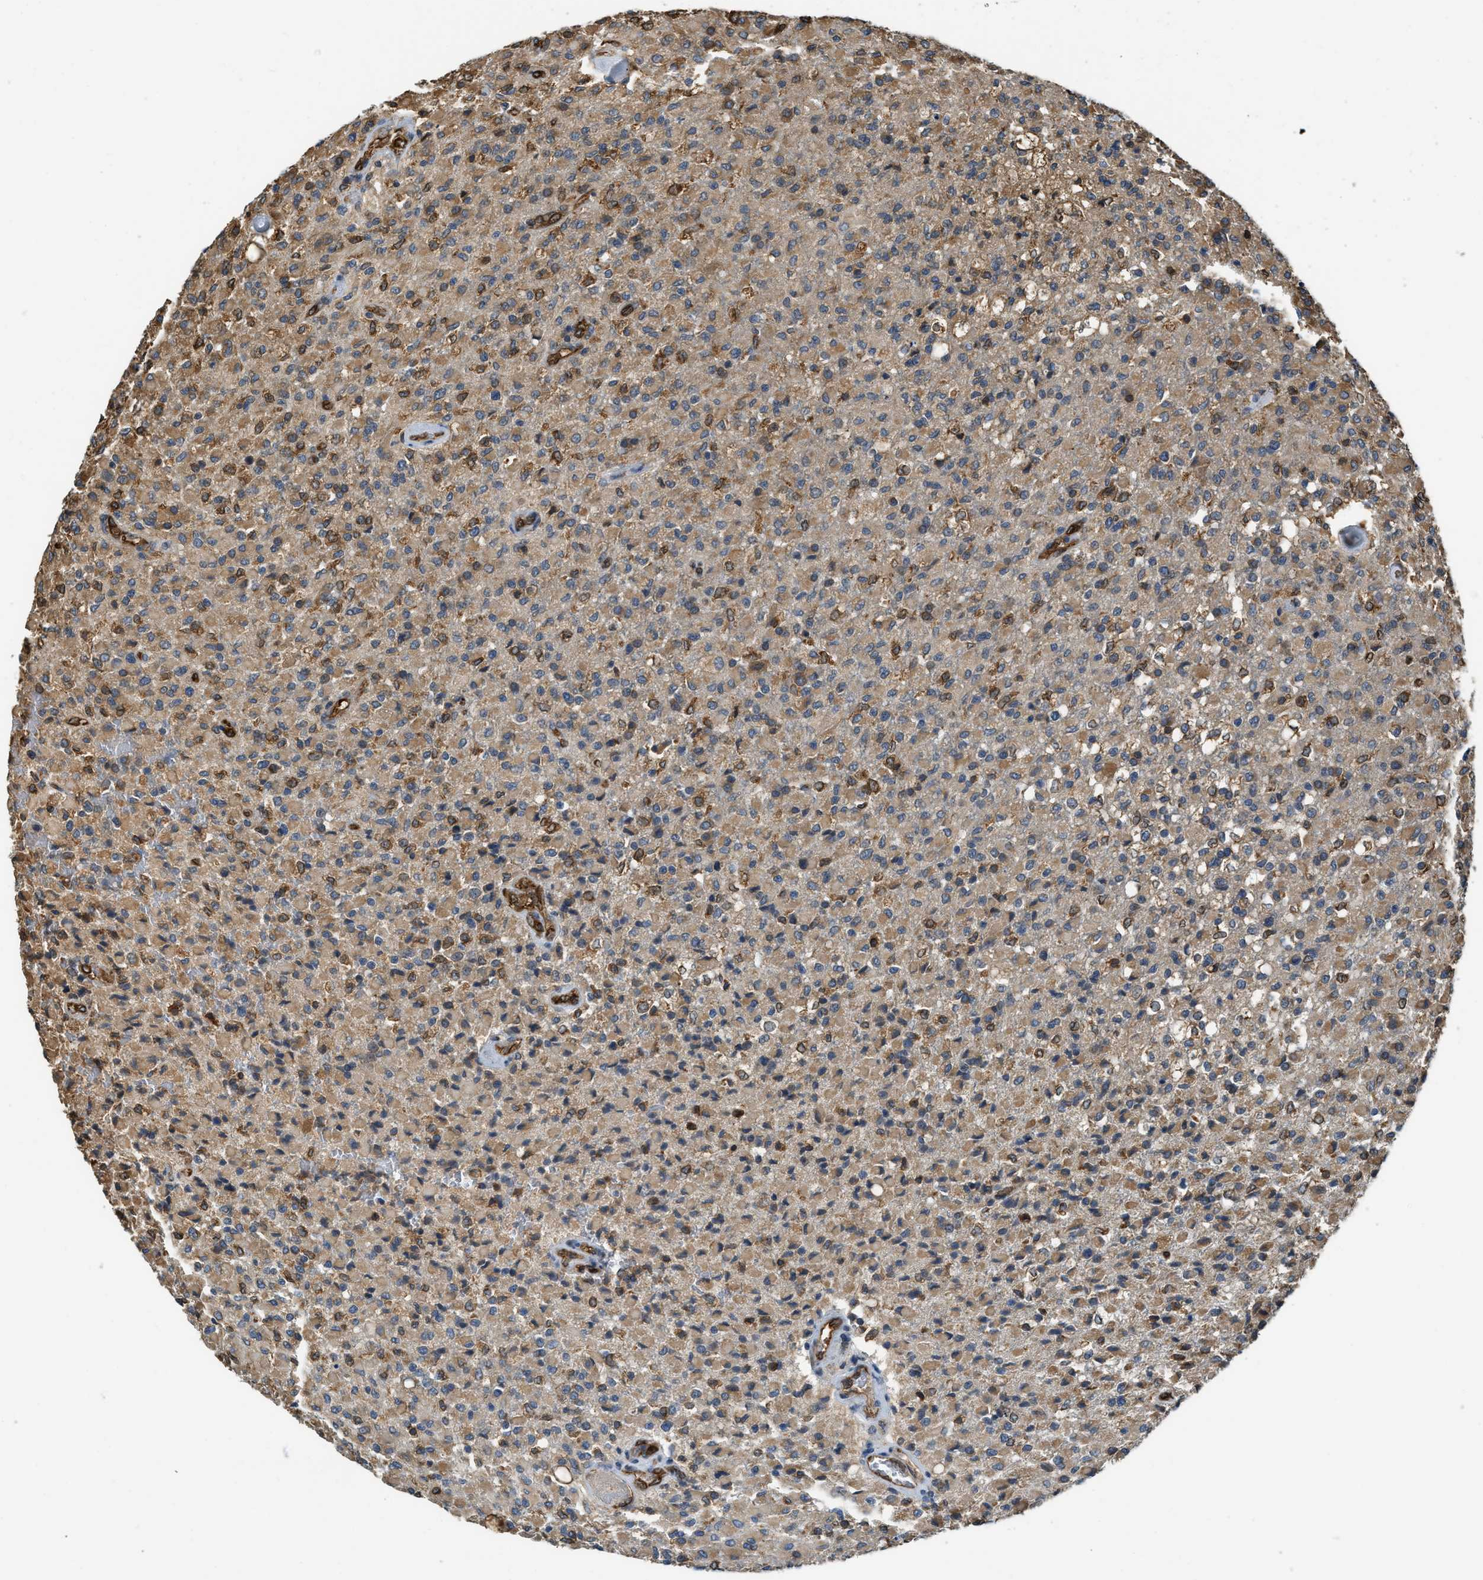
{"staining": {"intensity": "moderate", "quantity": ">75%", "location": "cytoplasmic/membranous"}, "tissue": "glioma", "cell_type": "Tumor cells", "image_type": "cancer", "snomed": [{"axis": "morphology", "description": "Glioma, malignant, High grade"}, {"axis": "topography", "description": "Brain"}], "caption": "A micrograph of human high-grade glioma (malignant) stained for a protein displays moderate cytoplasmic/membranous brown staining in tumor cells.", "gene": "BCAP31", "patient": {"sex": "male", "age": 71}}